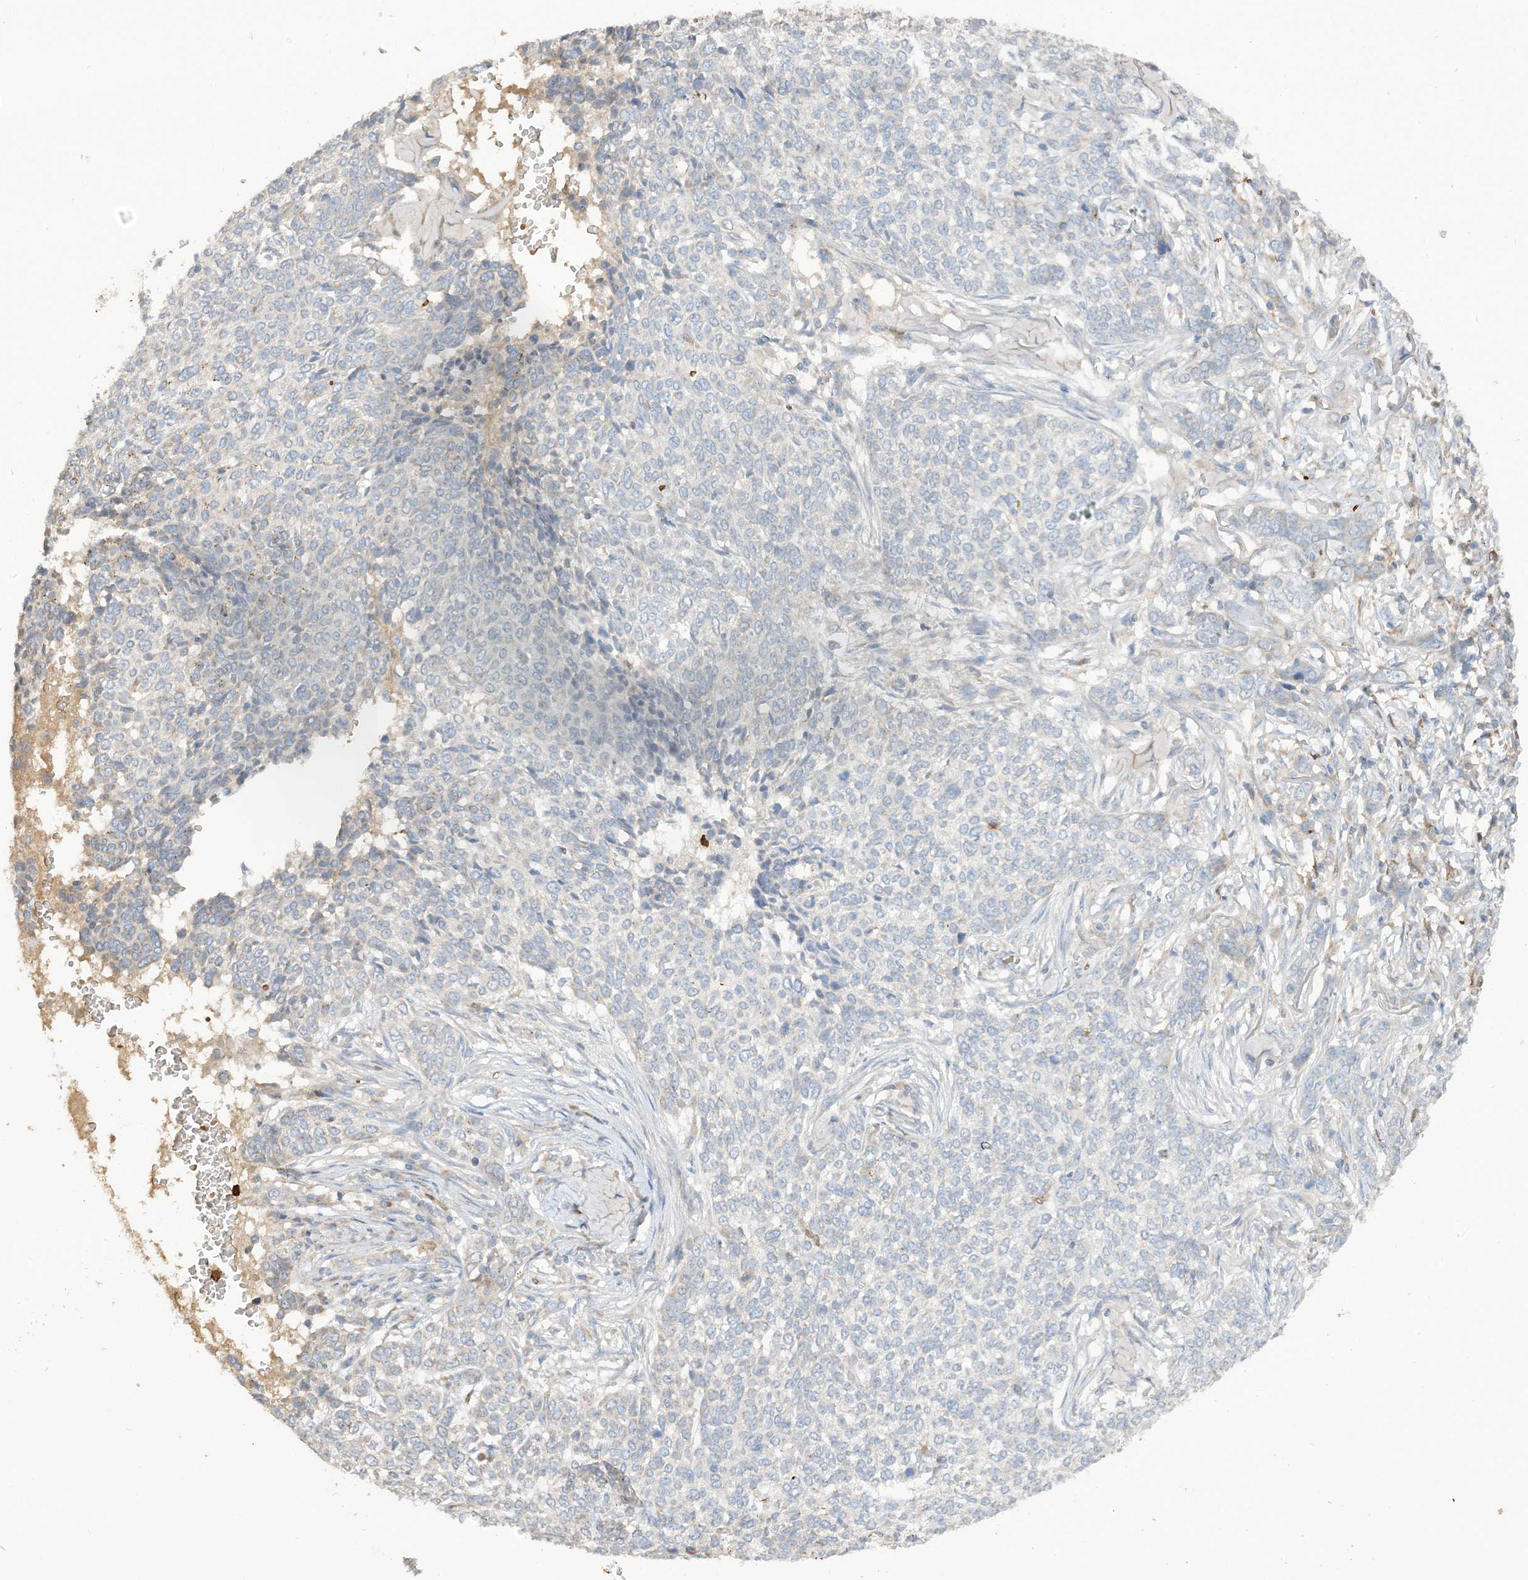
{"staining": {"intensity": "negative", "quantity": "none", "location": "none"}, "tissue": "skin cancer", "cell_type": "Tumor cells", "image_type": "cancer", "snomed": [{"axis": "morphology", "description": "Basal cell carcinoma"}, {"axis": "topography", "description": "Skin"}], "caption": "DAB (3,3'-diaminobenzidine) immunohistochemical staining of skin cancer shows no significant expression in tumor cells.", "gene": "DPP9", "patient": {"sex": "male", "age": 85}}